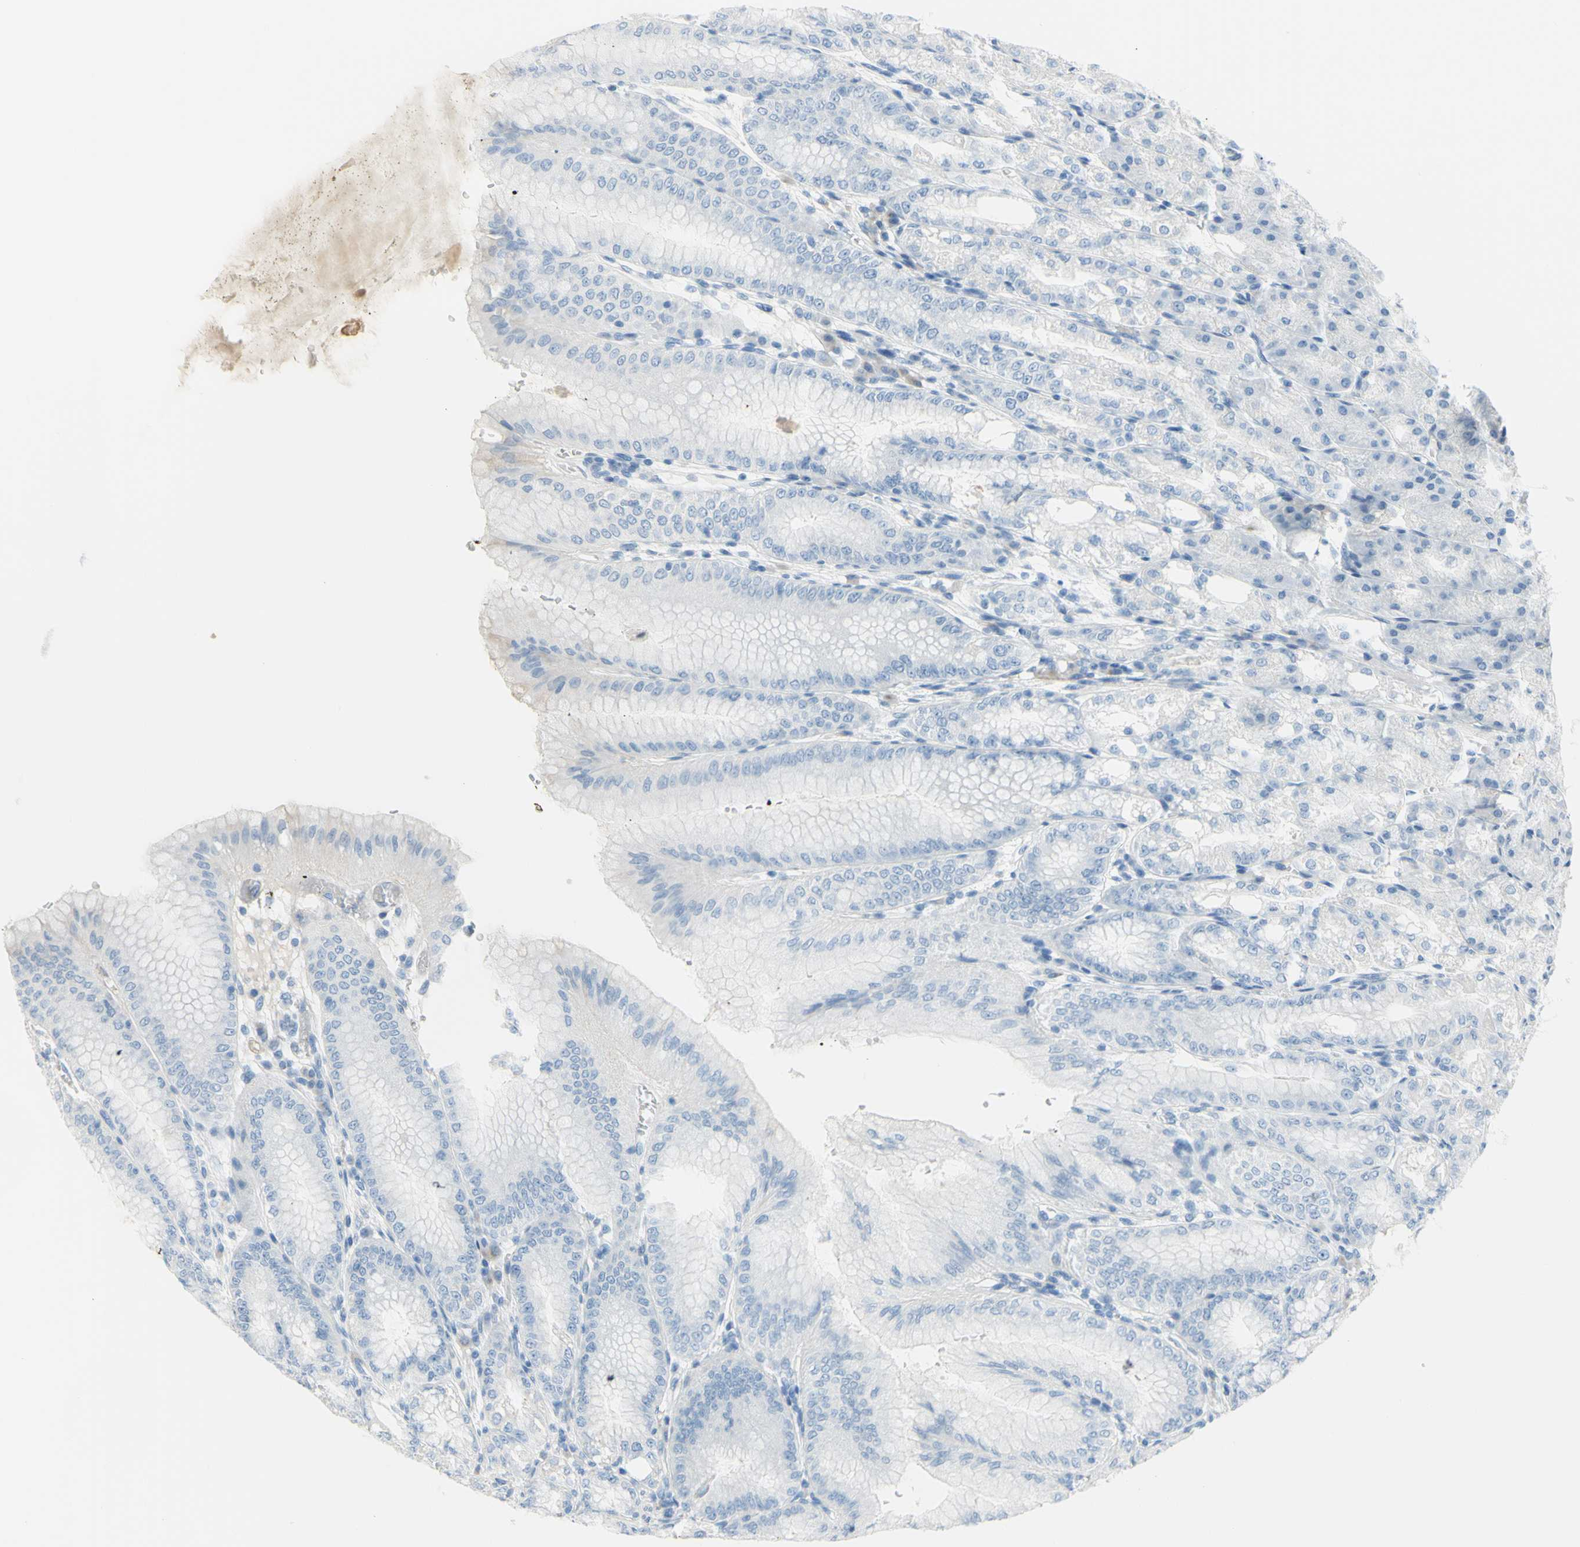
{"staining": {"intensity": "weak", "quantity": "<25%", "location": "cytoplasmic/membranous"}, "tissue": "stomach", "cell_type": "Glandular cells", "image_type": "normal", "snomed": [{"axis": "morphology", "description": "Normal tissue, NOS"}, {"axis": "topography", "description": "Stomach, lower"}], "caption": "High power microscopy image of an immunohistochemistry micrograph of benign stomach, revealing no significant staining in glandular cells.", "gene": "FRMD4B", "patient": {"sex": "male", "age": 71}}